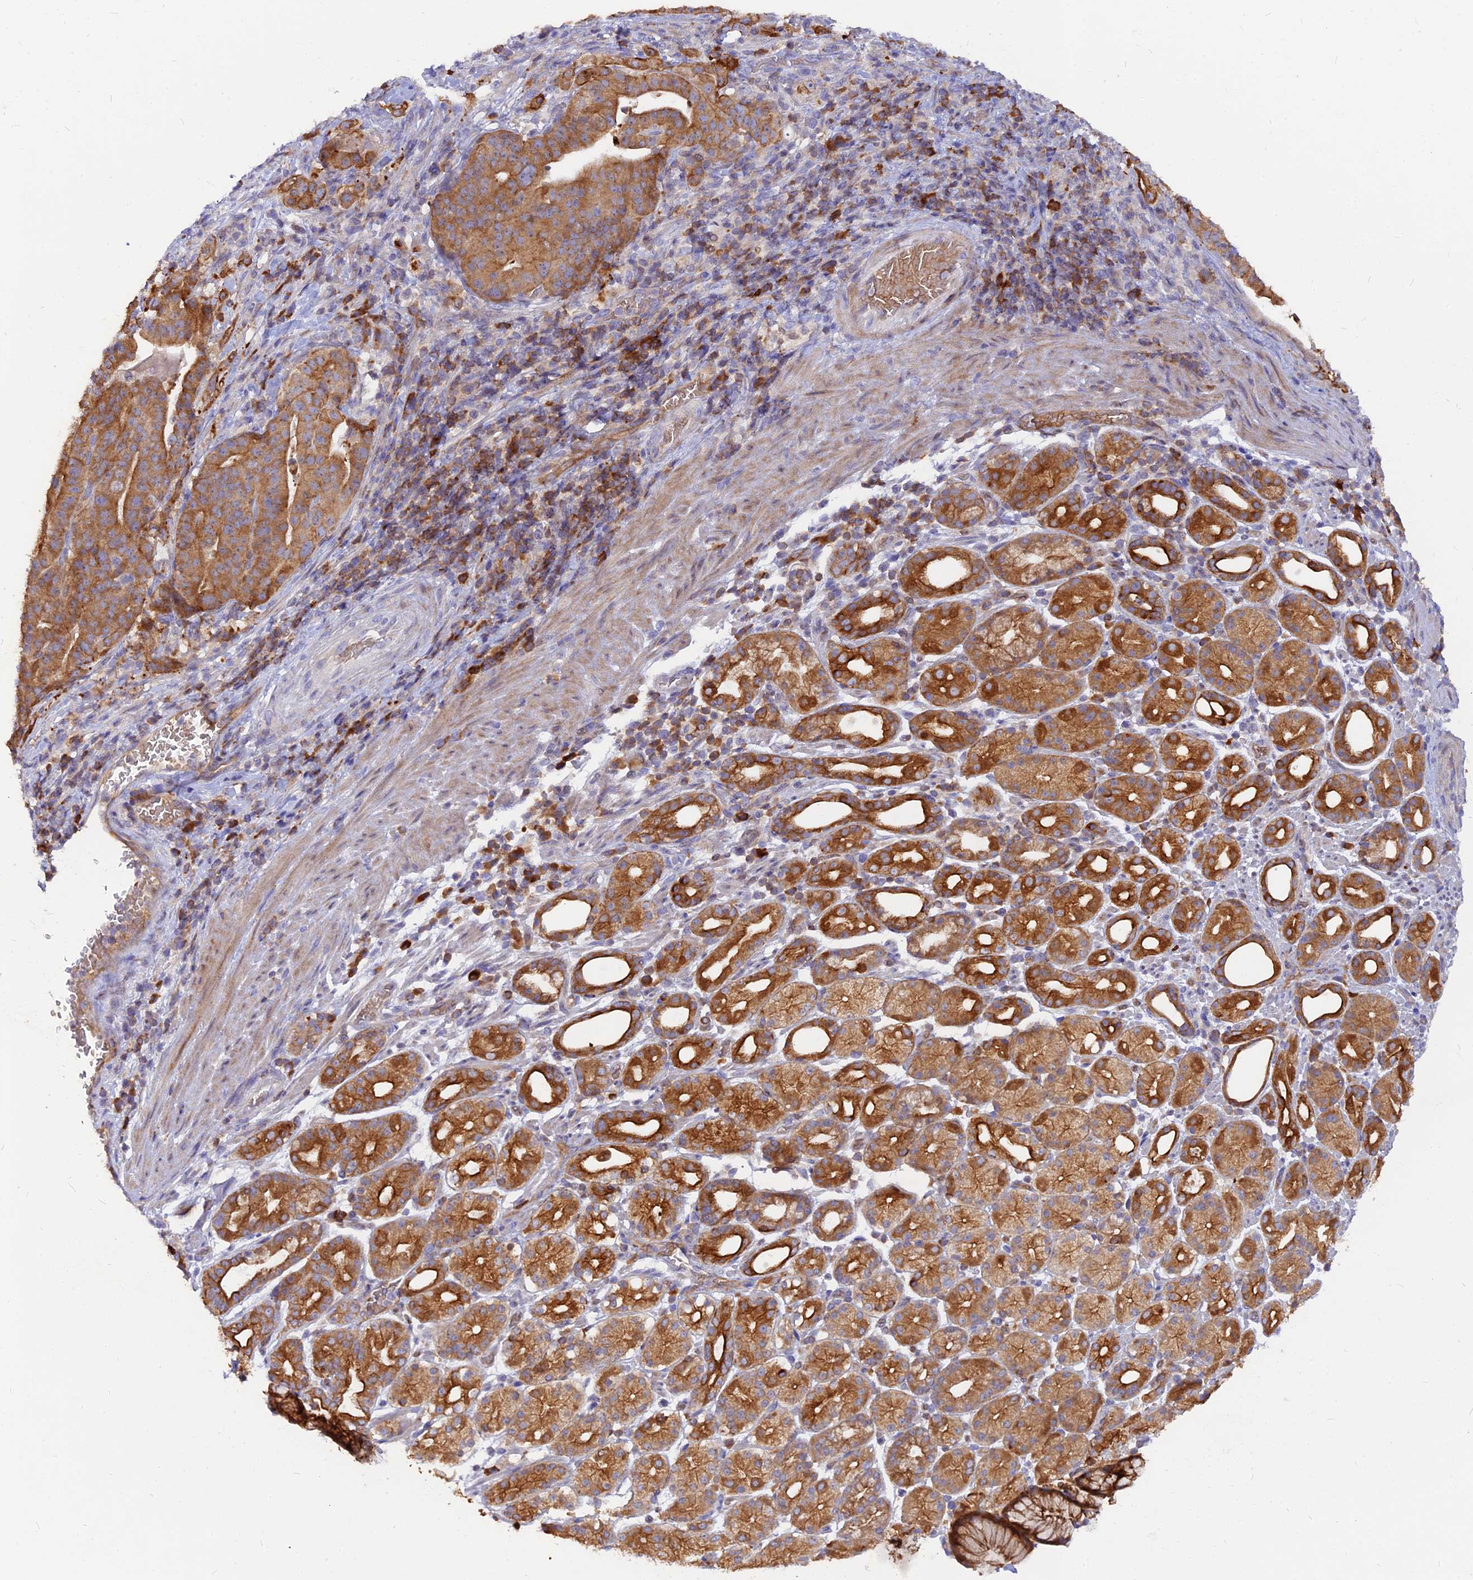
{"staining": {"intensity": "strong", "quantity": ">75%", "location": "cytoplasmic/membranous"}, "tissue": "stomach cancer", "cell_type": "Tumor cells", "image_type": "cancer", "snomed": [{"axis": "morphology", "description": "Adenocarcinoma, NOS"}, {"axis": "topography", "description": "Stomach"}], "caption": "Stomach cancer tissue reveals strong cytoplasmic/membranous staining in approximately >75% of tumor cells, visualized by immunohistochemistry.", "gene": "DENND2D", "patient": {"sex": "male", "age": 48}}